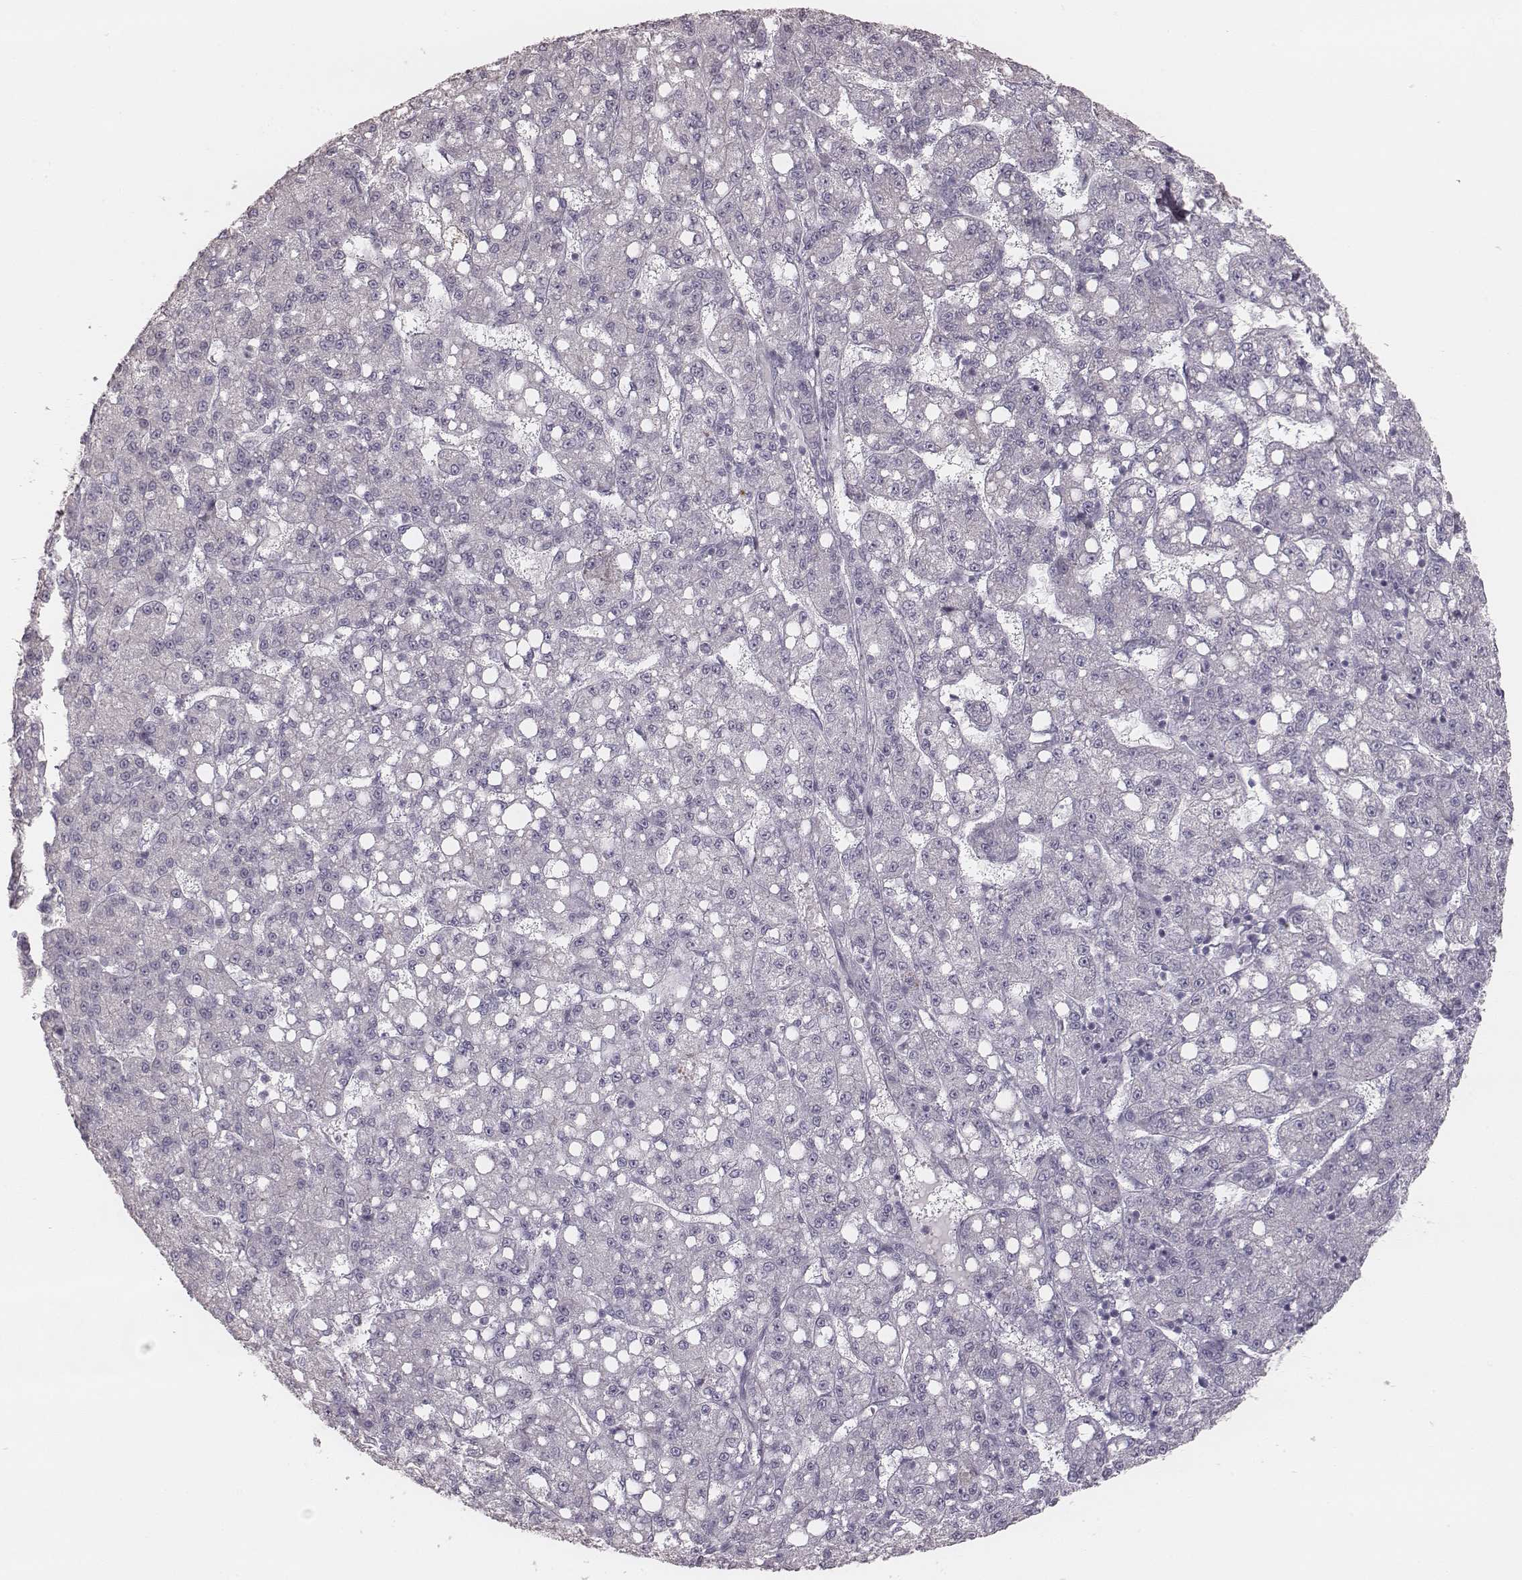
{"staining": {"intensity": "negative", "quantity": "none", "location": "none"}, "tissue": "liver cancer", "cell_type": "Tumor cells", "image_type": "cancer", "snomed": [{"axis": "morphology", "description": "Carcinoma, Hepatocellular, NOS"}, {"axis": "topography", "description": "Liver"}], "caption": "A photomicrograph of liver hepatocellular carcinoma stained for a protein reveals no brown staining in tumor cells.", "gene": "ZP4", "patient": {"sex": "female", "age": 65}}